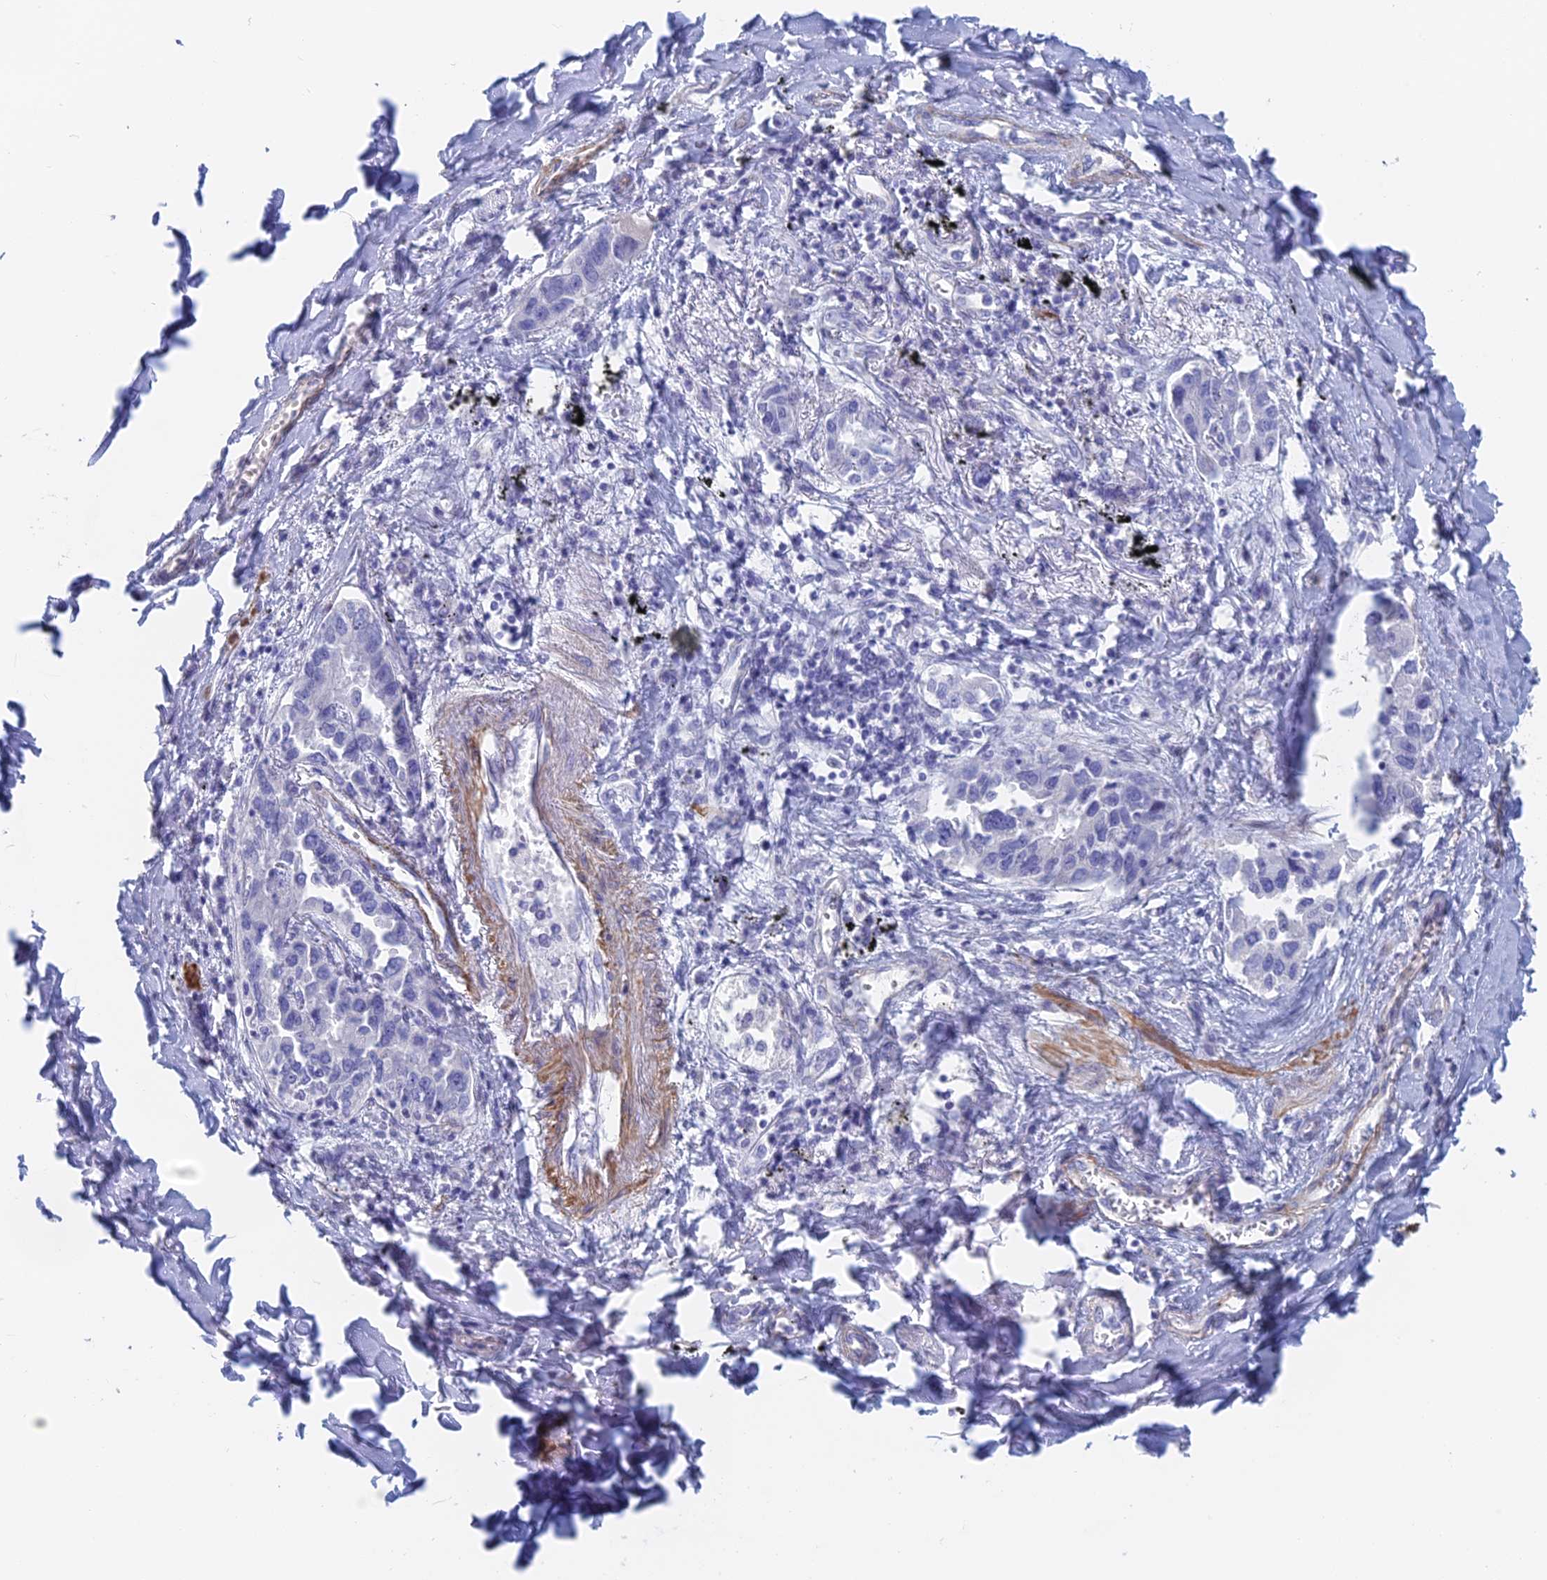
{"staining": {"intensity": "negative", "quantity": "none", "location": "none"}, "tissue": "lung cancer", "cell_type": "Tumor cells", "image_type": "cancer", "snomed": [{"axis": "morphology", "description": "Adenocarcinoma, NOS"}, {"axis": "topography", "description": "Lung"}], "caption": "Immunohistochemical staining of lung cancer (adenocarcinoma) exhibits no significant staining in tumor cells. The staining is performed using DAB (3,3'-diaminobenzidine) brown chromogen with nuclei counter-stained in using hematoxylin.", "gene": "KCNK18", "patient": {"sex": "male", "age": 67}}